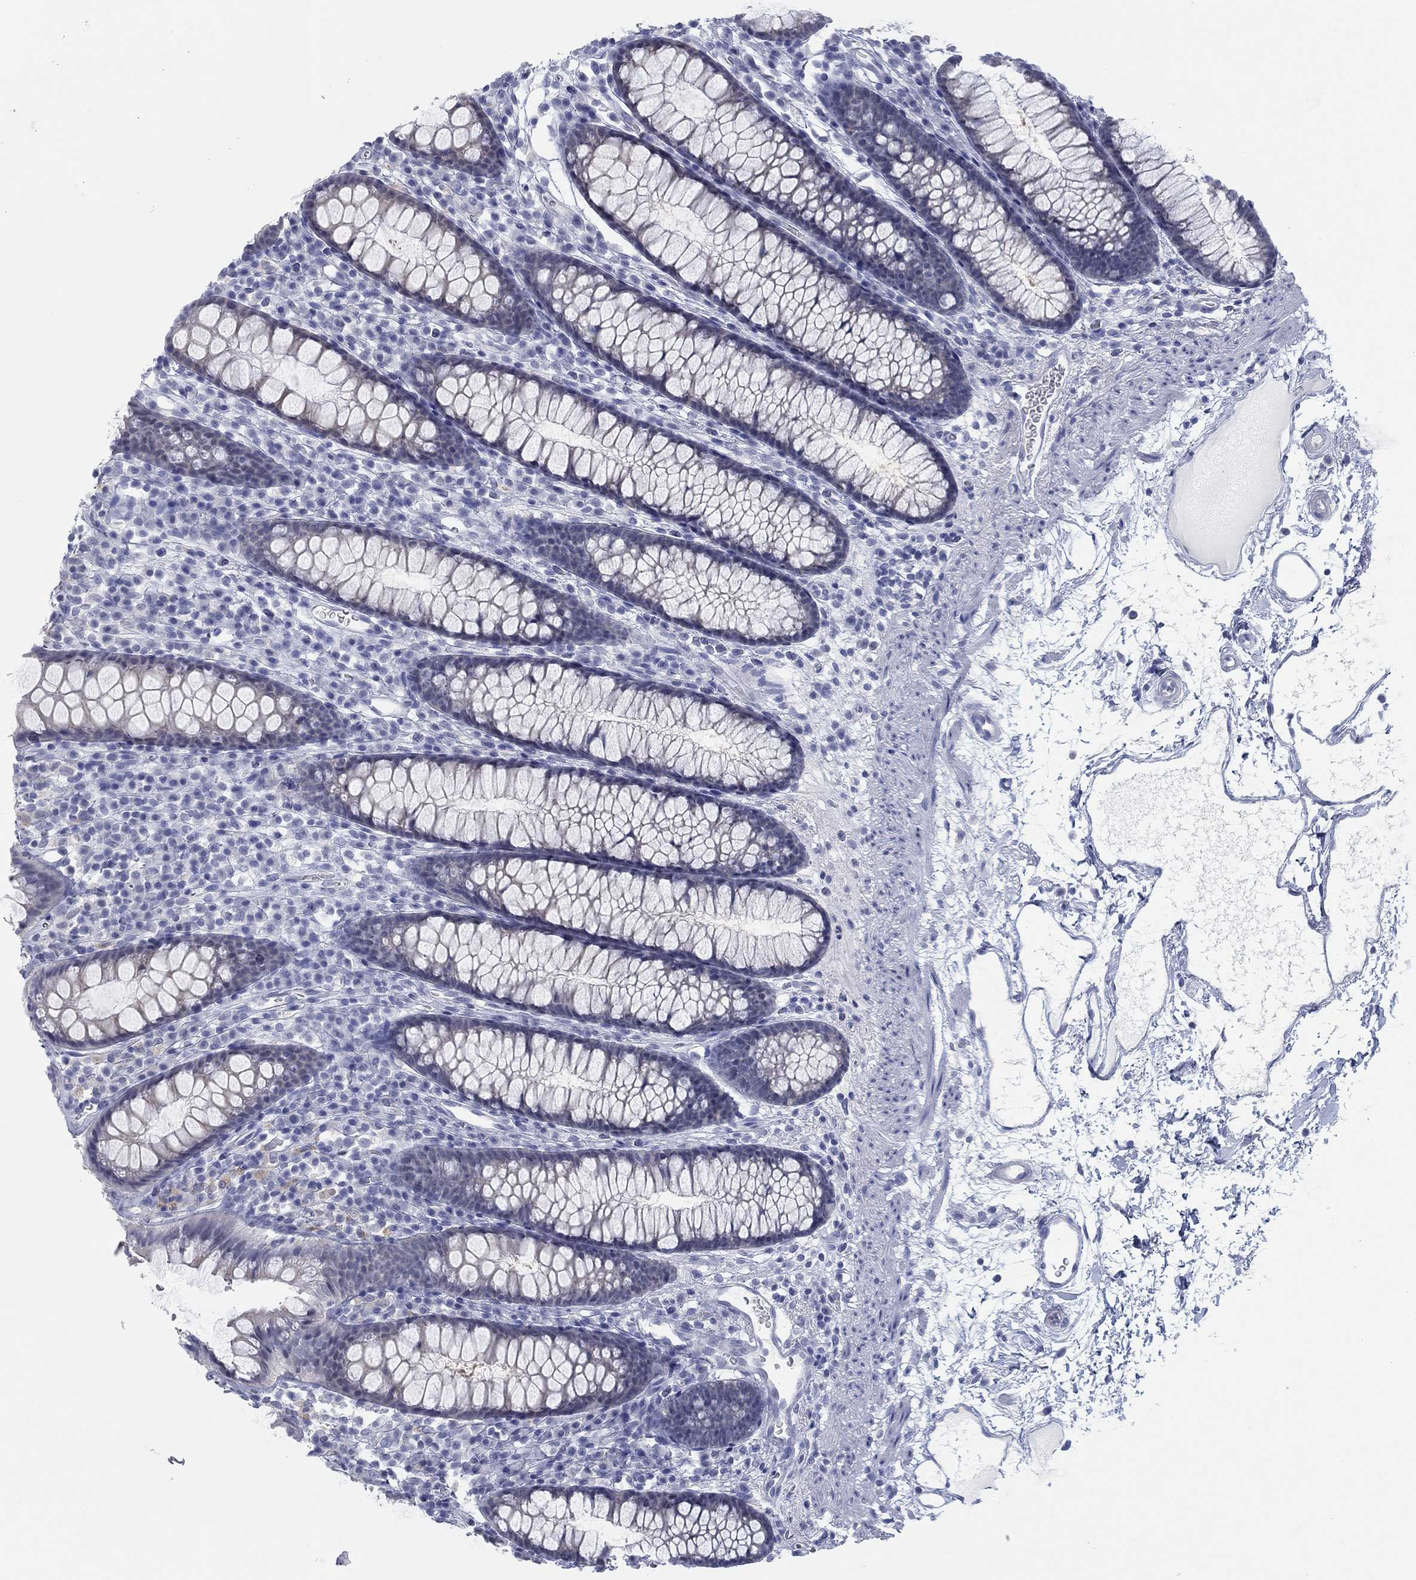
{"staining": {"intensity": "negative", "quantity": "none", "location": "none"}, "tissue": "colon", "cell_type": "Endothelial cells", "image_type": "normal", "snomed": [{"axis": "morphology", "description": "Normal tissue, NOS"}, {"axis": "topography", "description": "Colon"}], "caption": "This is an immunohistochemistry (IHC) photomicrograph of normal colon. There is no positivity in endothelial cells.", "gene": "DNAL1", "patient": {"sex": "male", "age": 76}}